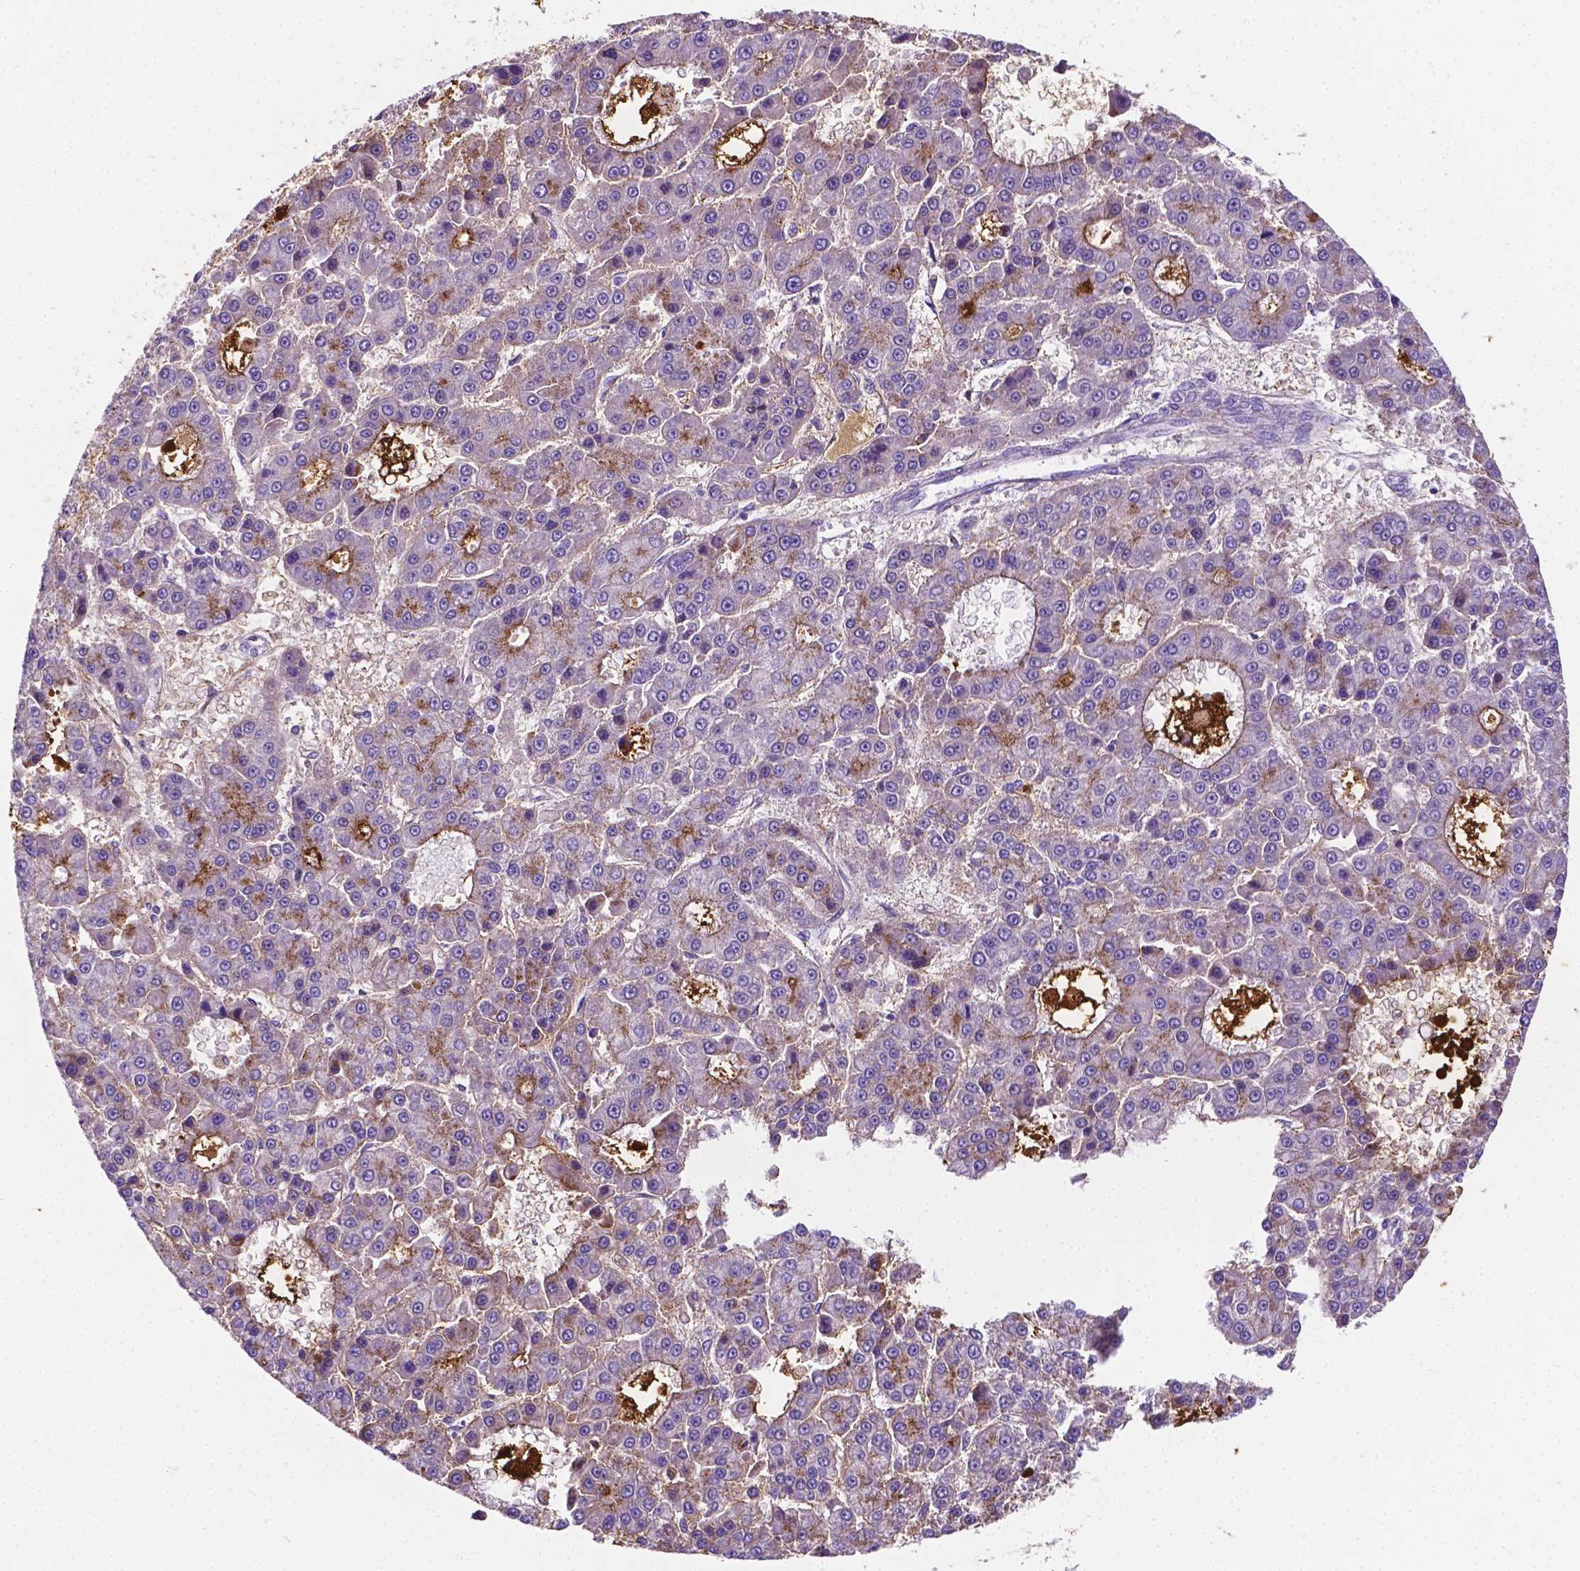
{"staining": {"intensity": "moderate", "quantity": "<25%", "location": "cytoplasmic/membranous"}, "tissue": "liver cancer", "cell_type": "Tumor cells", "image_type": "cancer", "snomed": [{"axis": "morphology", "description": "Carcinoma, Hepatocellular, NOS"}, {"axis": "topography", "description": "Liver"}], "caption": "Liver hepatocellular carcinoma stained with IHC demonstrates moderate cytoplasmic/membranous staining in approximately <25% of tumor cells.", "gene": "APOE", "patient": {"sex": "male", "age": 70}}